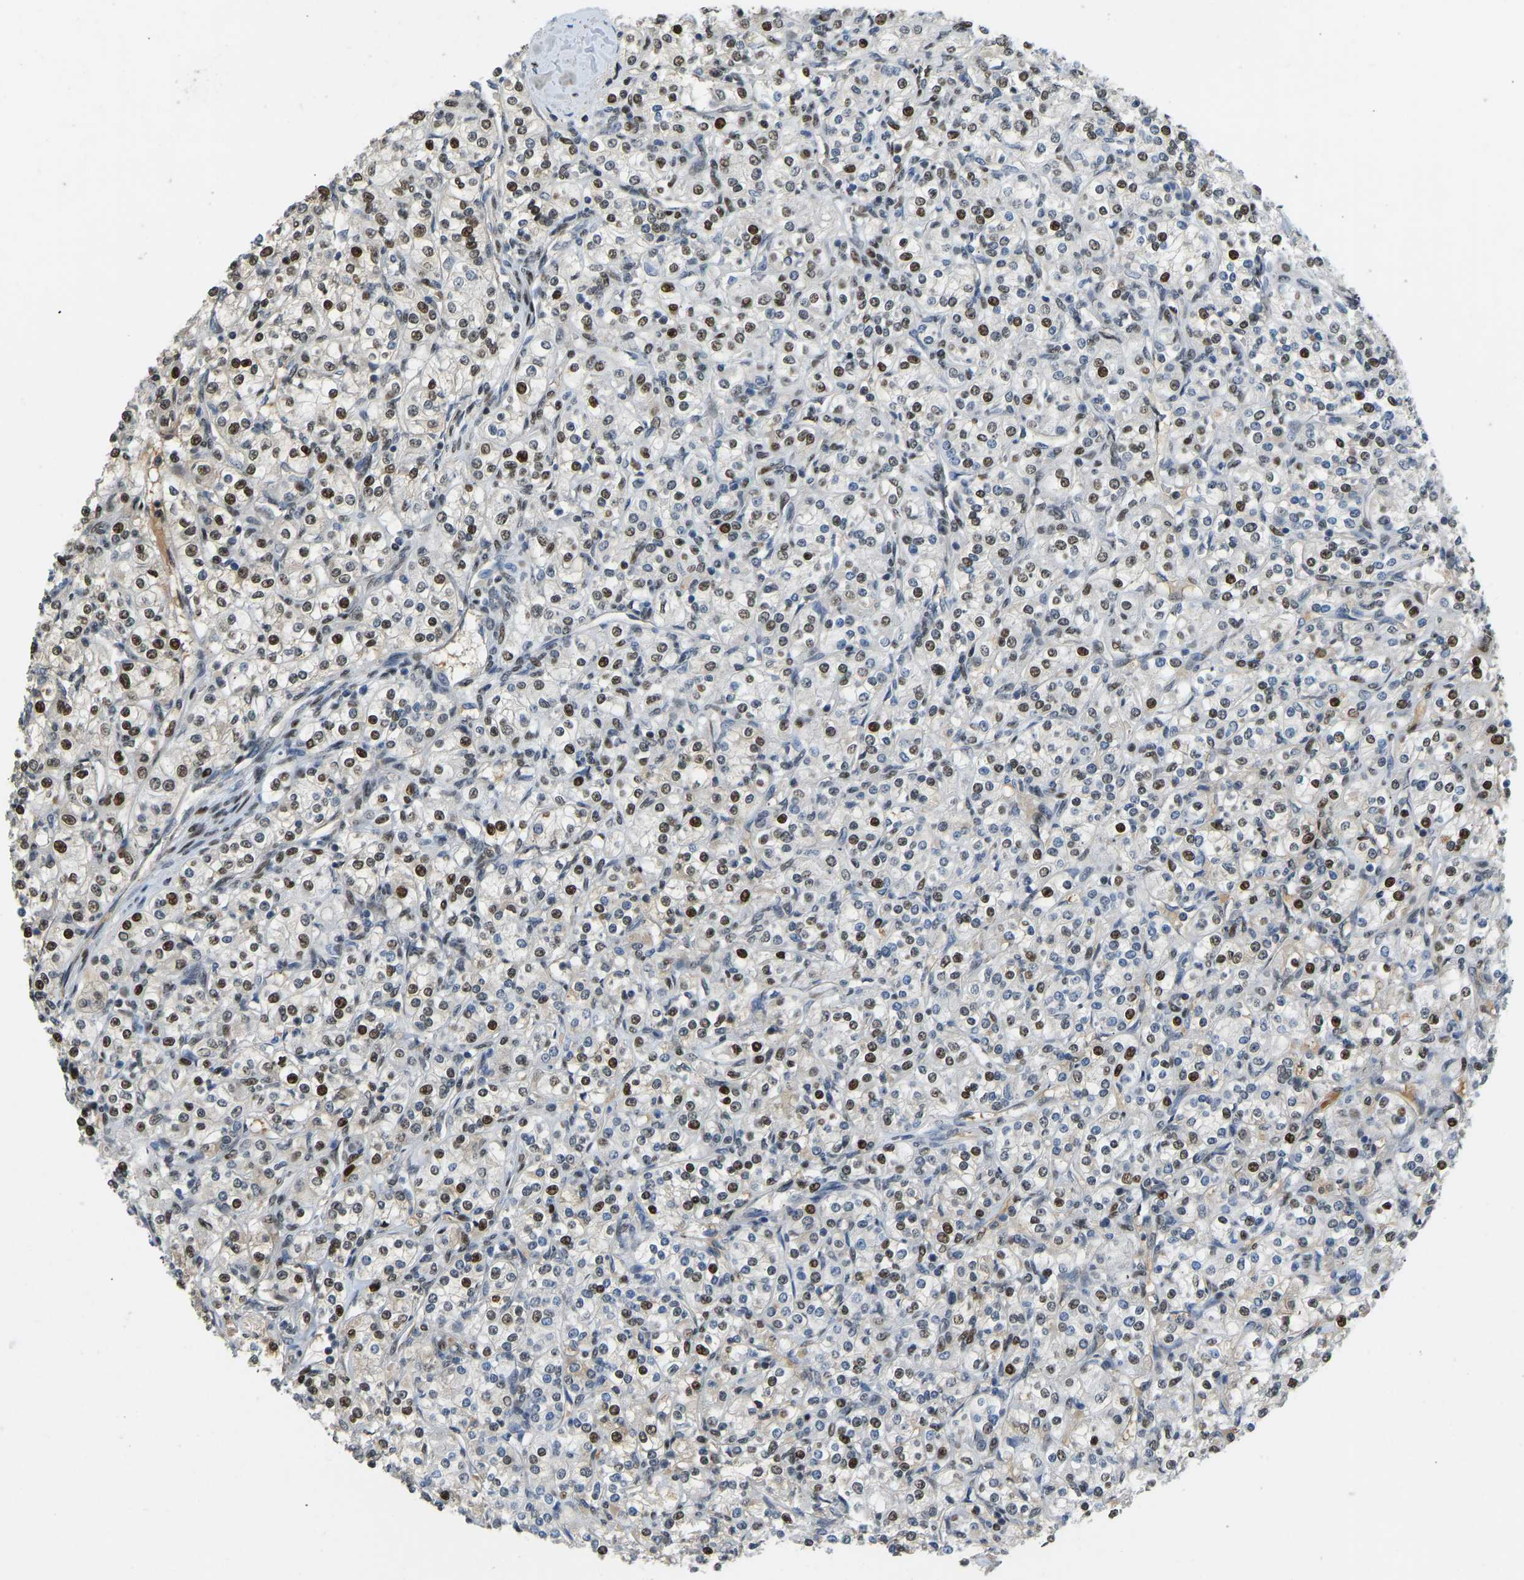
{"staining": {"intensity": "strong", "quantity": "25%-75%", "location": "nuclear"}, "tissue": "renal cancer", "cell_type": "Tumor cells", "image_type": "cancer", "snomed": [{"axis": "morphology", "description": "Adenocarcinoma, NOS"}, {"axis": "topography", "description": "Kidney"}], "caption": "IHC (DAB) staining of human renal cancer (adenocarcinoma) demonstrates strong nuclear protein staining in about 25%-75% of tumor cells.", "gene": "FOXK1", "patient": {"sex": "male", "age": 77}}